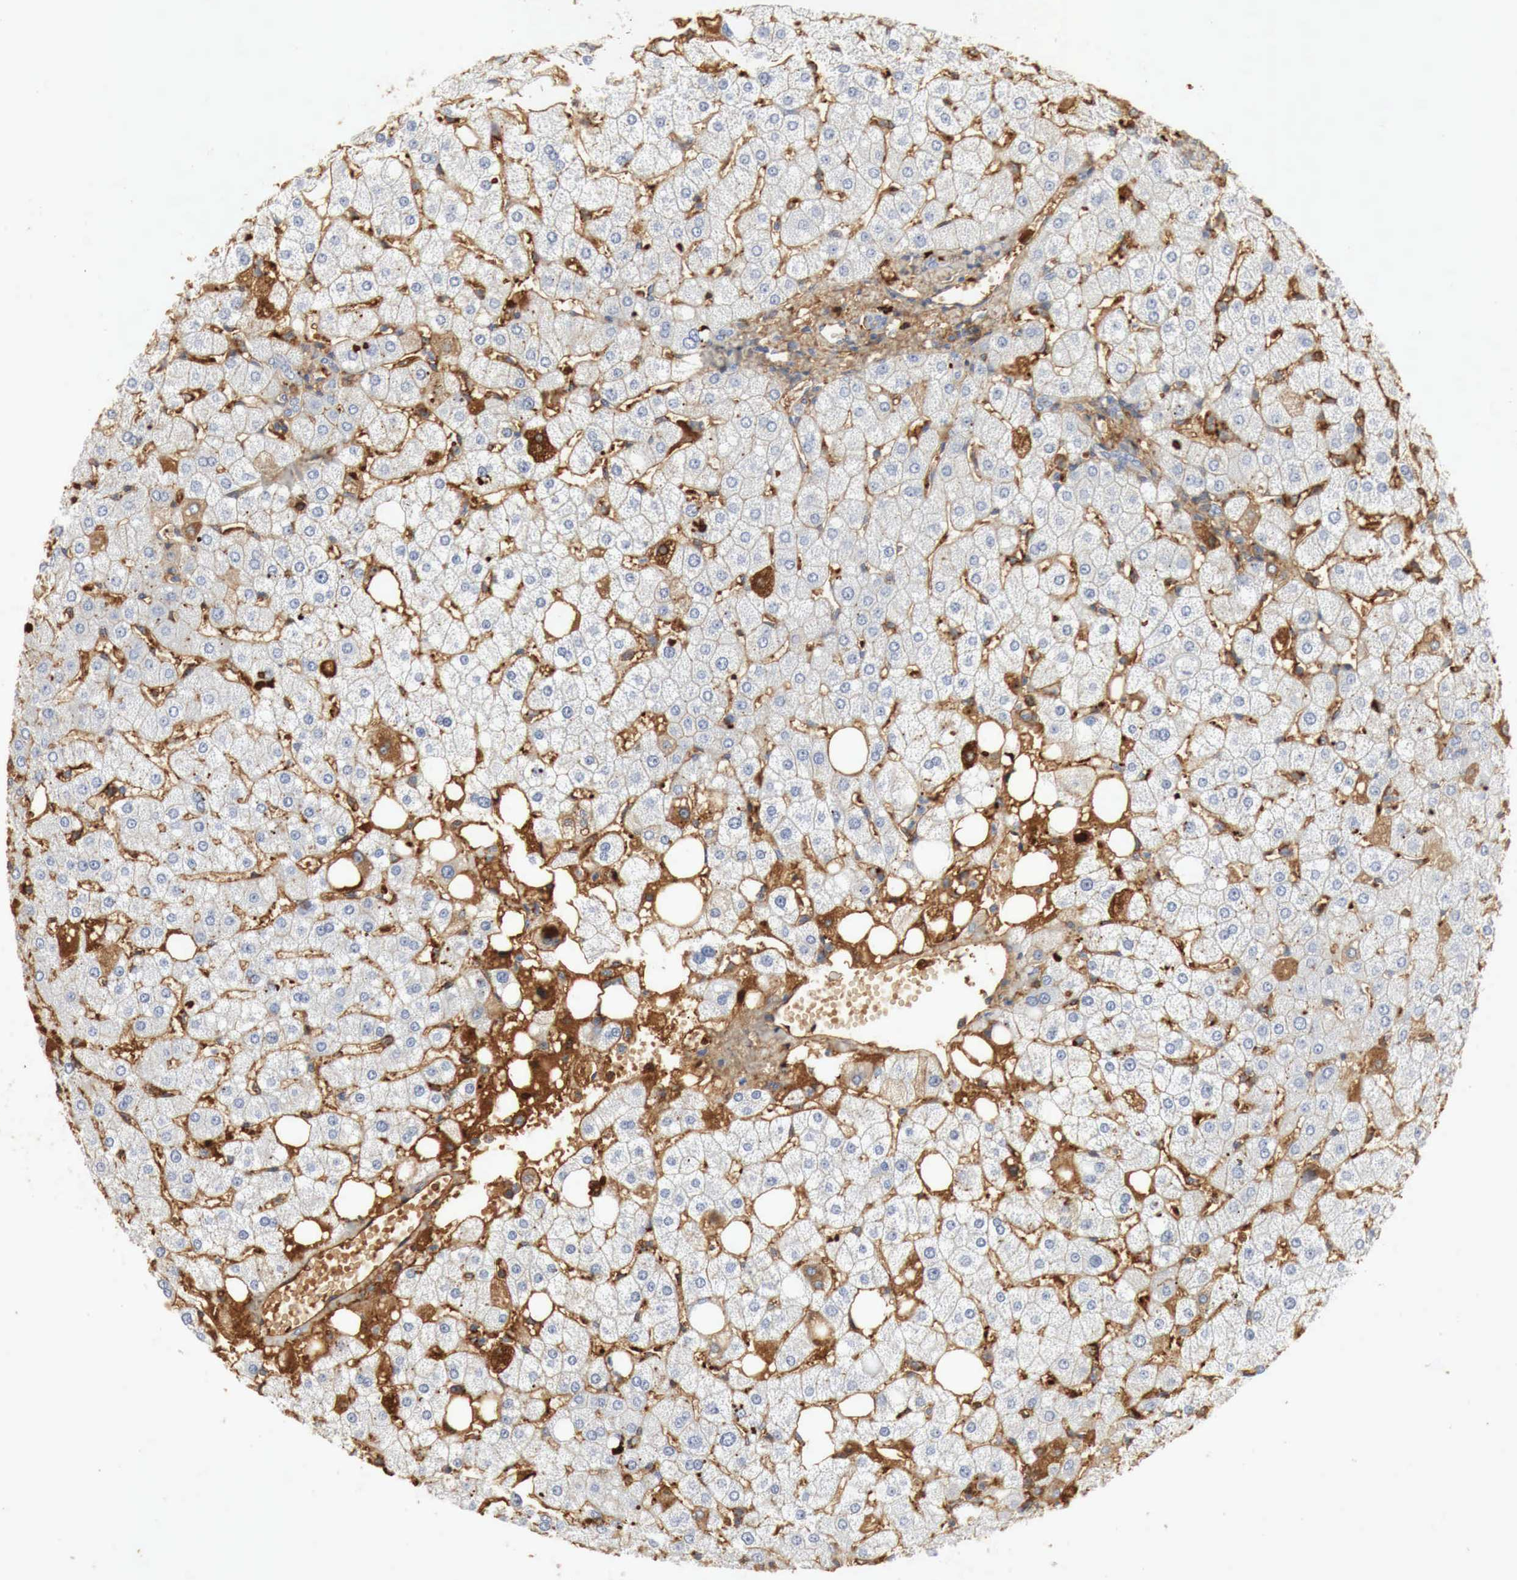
{"staining": {"intensity": "moderate", "quantity": "25%-75%", "location": "cytoplasmic/membranous"}, "tissue": "liver", "cell_type": "Cholangiocytes", "image_type": "normal", "snomed": [{"axis": "morphology", "description": "Normal tissue, NOS"}, {"axis": "topography", "description": "Liver"}], "caption": "Immunohistochemistry (IHC) (DAB) staining of benign liver shows moderate cytoplasmic/membranous protein staining in about 25%-75% of cholangiocytes. (Brightfield microscopy of DAB IHC at high magnification).", "gene": "IGLC3", "patient": {"sex": "male", "age": 35}}